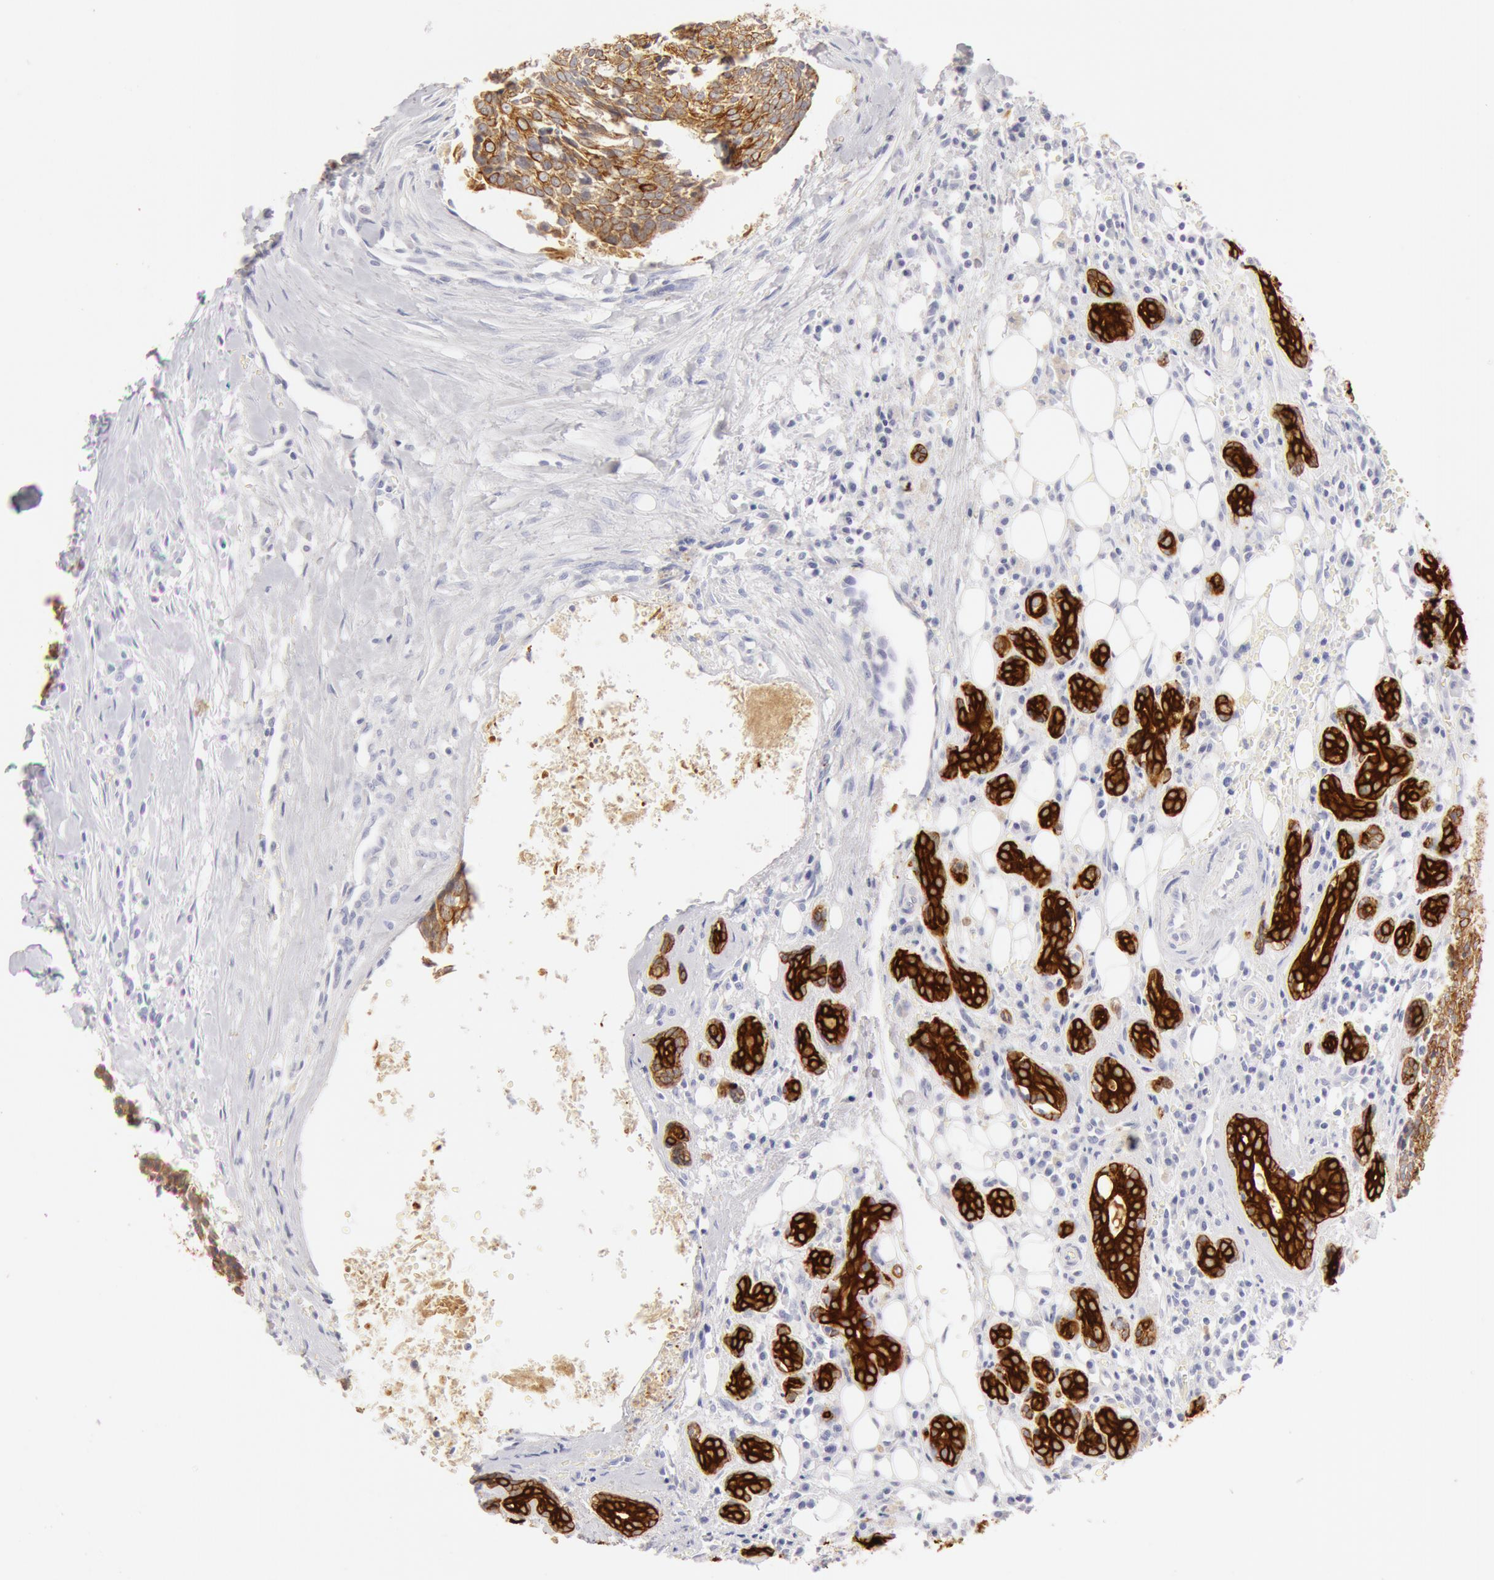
{"staining": {"intensity": "strong", "quantity": "25%-75%", "location": "cytoplasmic/membranous"}, "tissue": "head and neck cancer", "cell_type": "Tumor cells", "image_type": "cancer", "snomed": [{"axis": "morphology", "description": "Squamous cell carcinoma, NOS"}, {"axis": "topography", "description": "Salivary gland"}, {"axis": "topography", "description": "Head-Neck"}], "caption": "Immunohistochemical staining of human head and neck squamous cell carcinoma reveals high levels of strong cytoplasmic/membranous positivity in approximately 25%-75% of tumor cells.", "gene": "KRT8", "patient": {"sex": "male", "age": 70}}